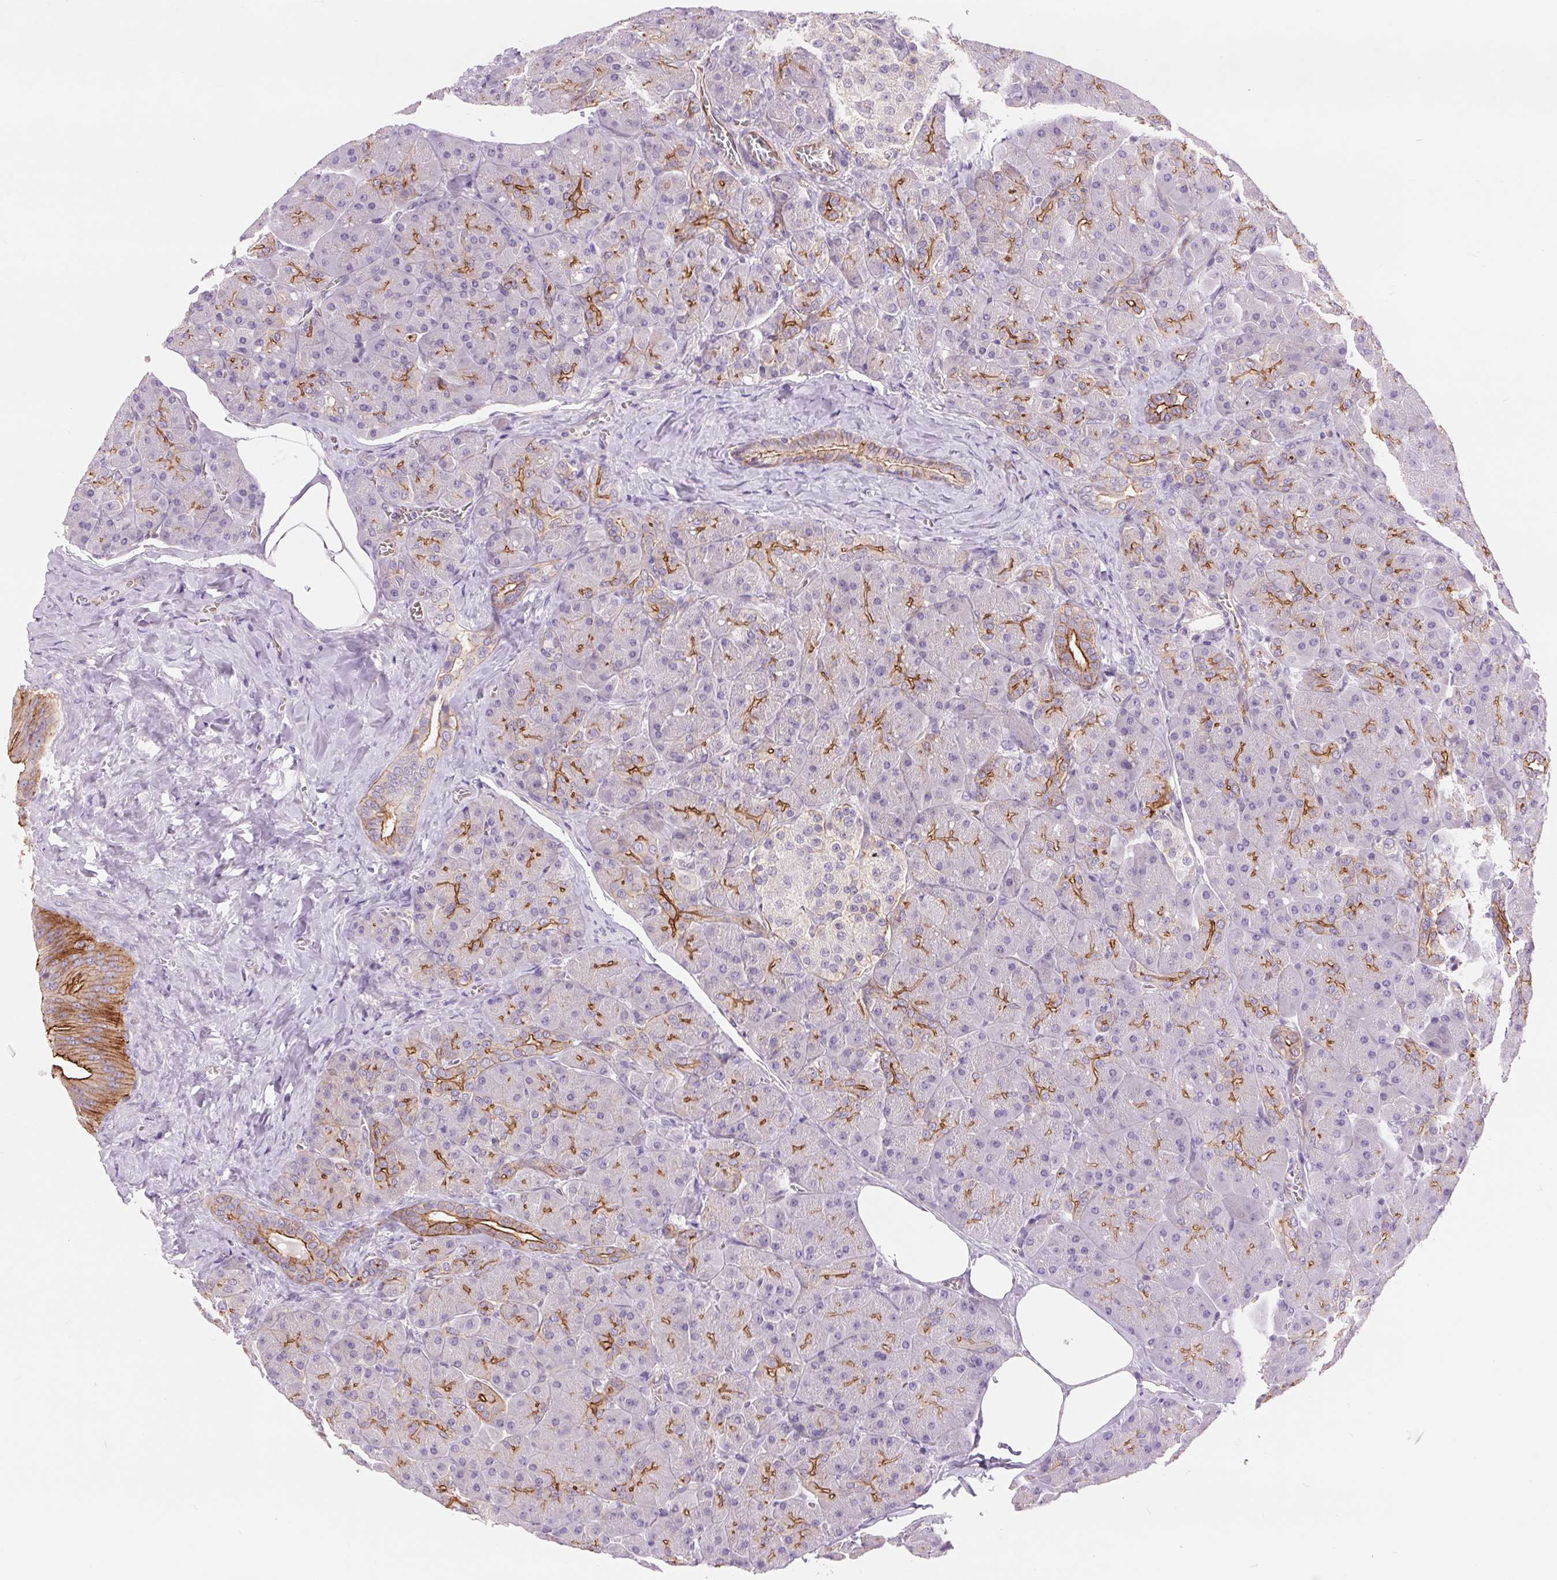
{"staining": {"intensity": "moderate", "quantity": "25%-75%", "location": "cytoplasmic/membranous"}, "tissue": "pancreas", "cell_type": "Exocrine glandular cells", "image_type": "normal", "snomed": [{"axis": "morphology", "description": "Normal tissue, NOS"}, {"axis": "topography", "description": "Pancreas"}], "caption": "Moderate cytoplasmic/membranous protein positivity is appreciated in about 25%-75% of exocrine glandular cells in pancreas.", "gene": "DIXDC1", "patient": {"sex": "male", "age": 55}}